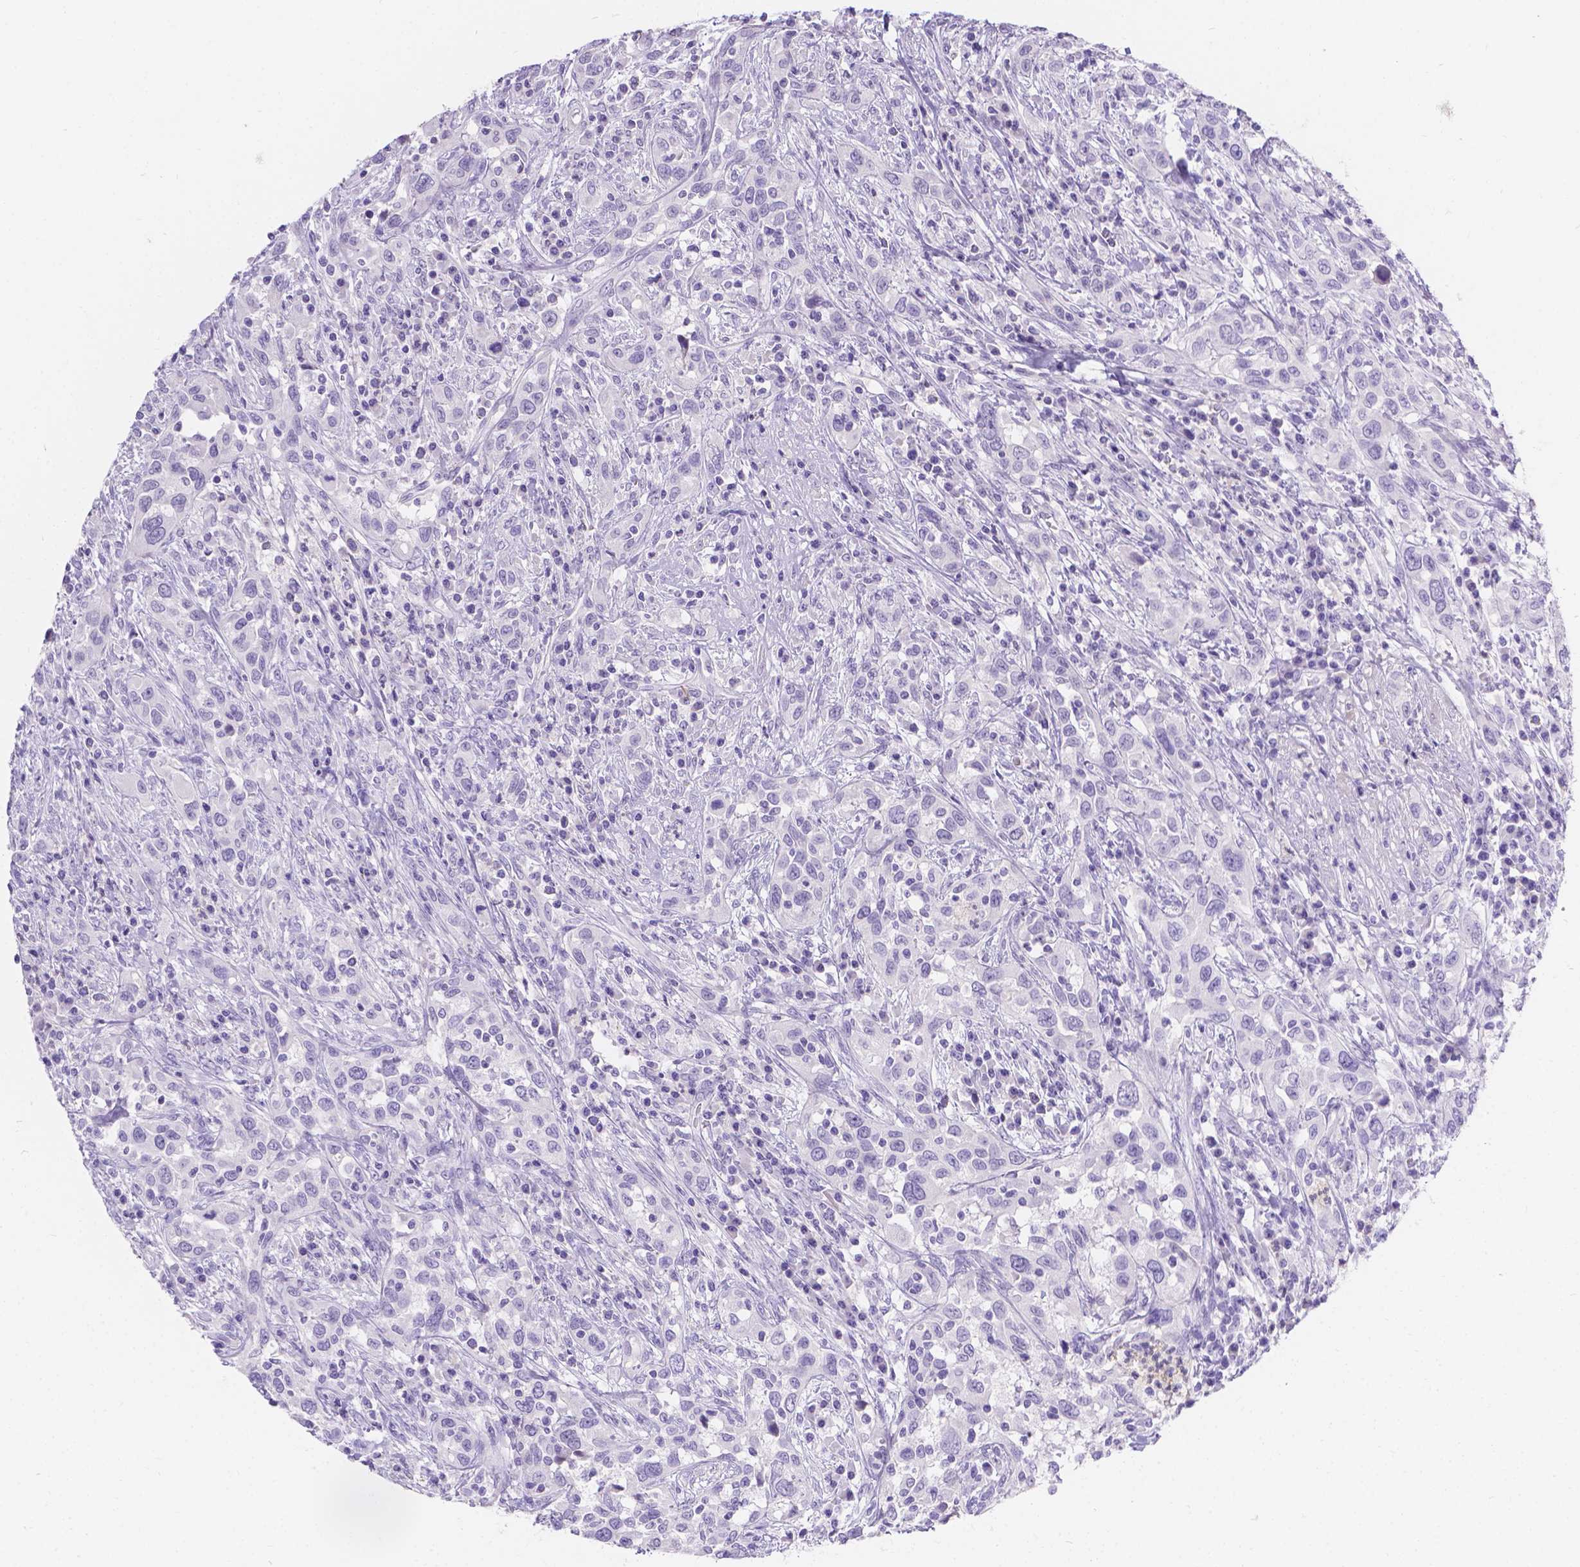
{"staining": {"intensity": "negative", "quantity": "none", "location": "none"}, "tissue": "urothelial cancer", "cell_type": "Tumor cells", "image_type": "cancer", "snomed": [{"axis": "morphology", "description": "Urothelial carcinoma, NOS"}, {"axis": "morphology", "description": "Urothelial carcinoma, High grade"}, {"axis": "topography", "description": "Urinary bladder"}], "caption": "This micrograph is of transitional cell carcinoma stained with IHC to label a protein in brown with the nuclei are counter-stained blue. There is no positivity in tumor cells.", "gene": "GNRHR", "patient": {"sex": "female", "age": 64}}